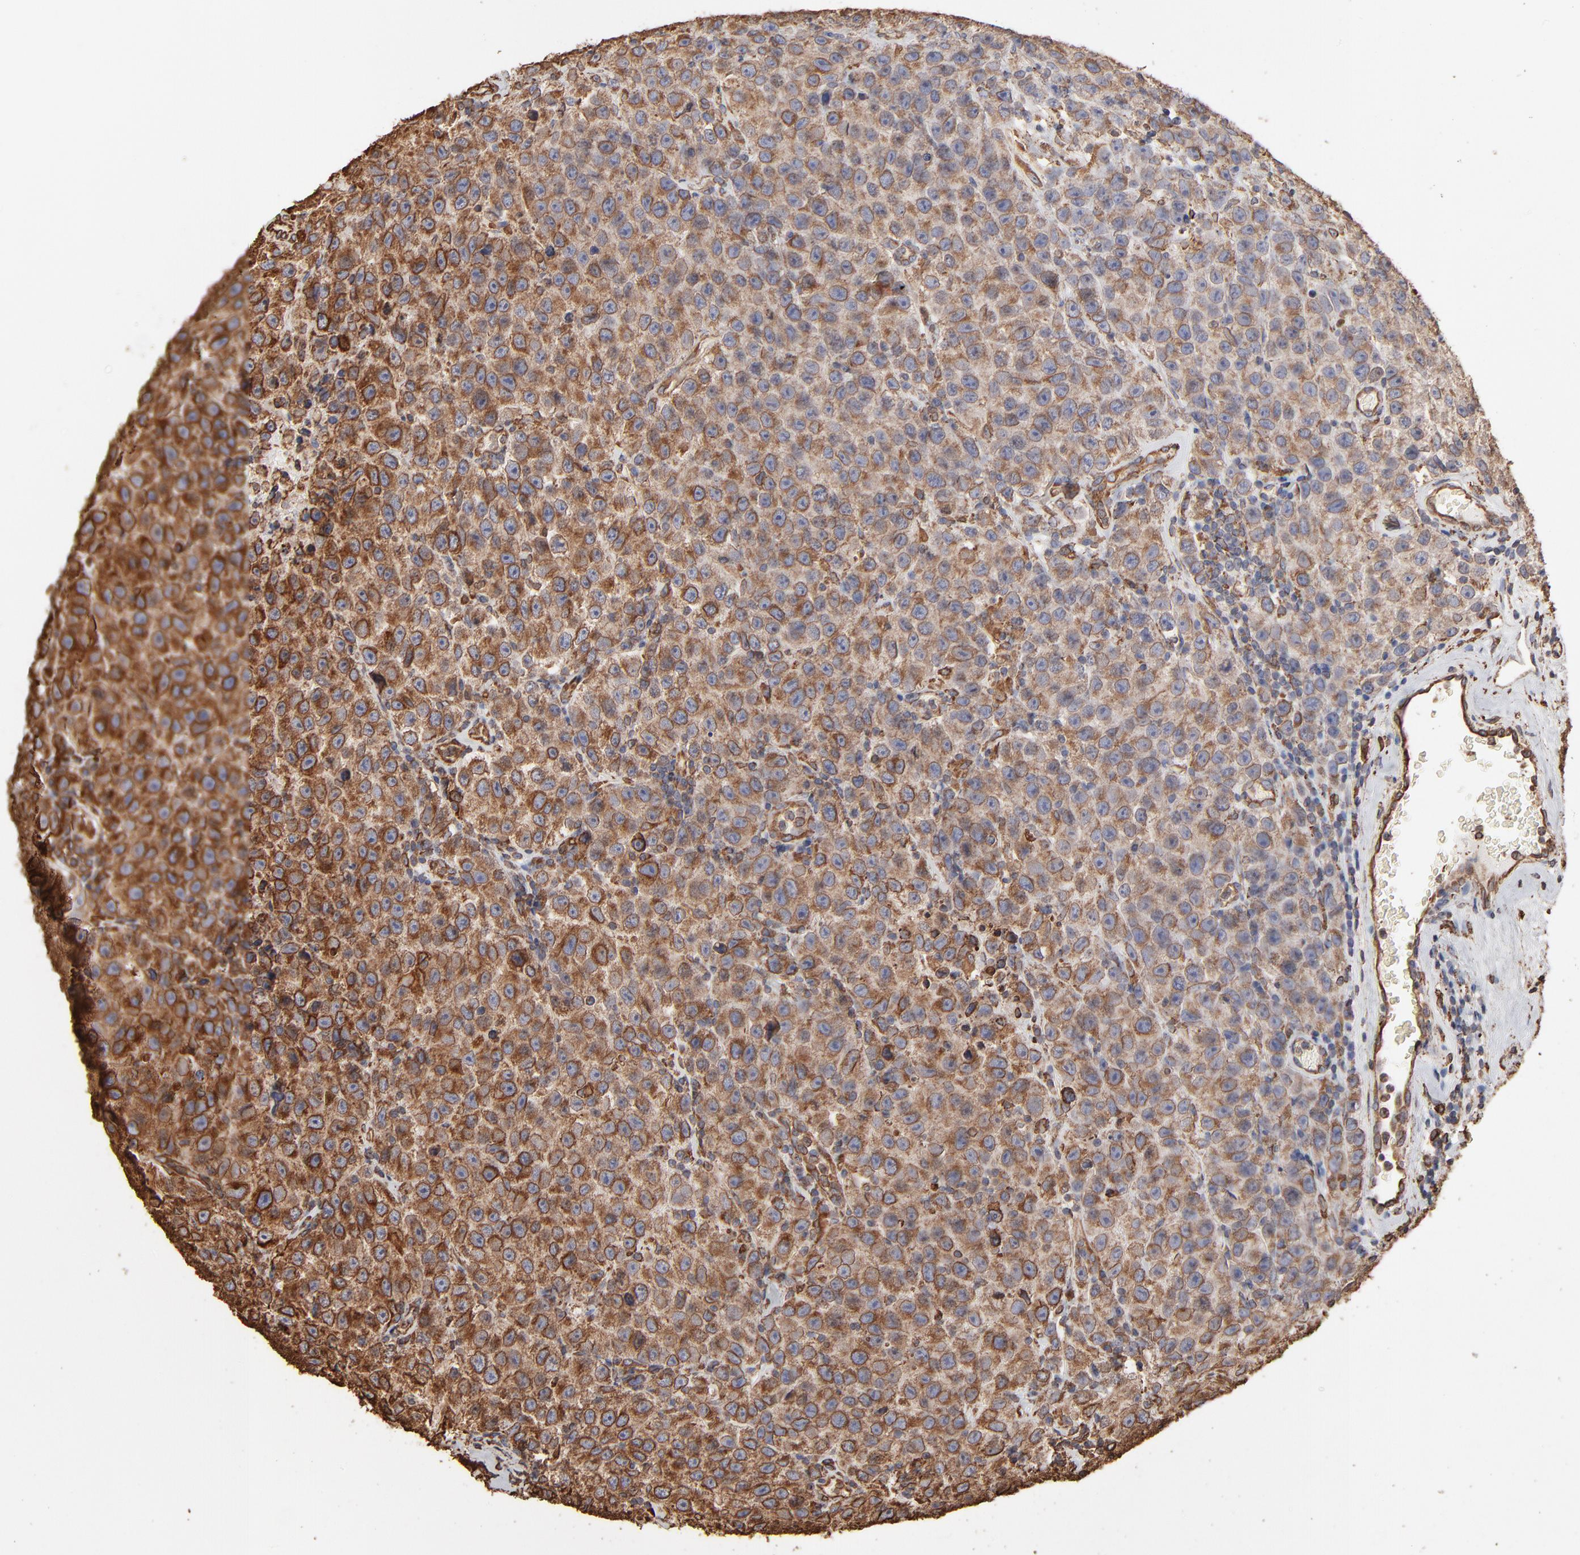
{"staining": {"intensity": "moderate", "quantity": ">75%", "location": "cytoplasmic/membranous"}, "tissue": "testis cancer", "cell_type": "Tumor cells", "image_type": "cancer", "snomed": [{"axis": "morphology", "description": "Seminoma, NOS"}, {"axis": "topography", "description": "Testis"}], "caption": "The immunohistochemical stain labels moderate cytoplasmic/membranous staining in tumor cells of testis cancer tissue. (DAB = brown stain, brightfield microscopy at high magnification).", "gene": "PDIA3", "patient": {"sex": "male", "age": 52}}